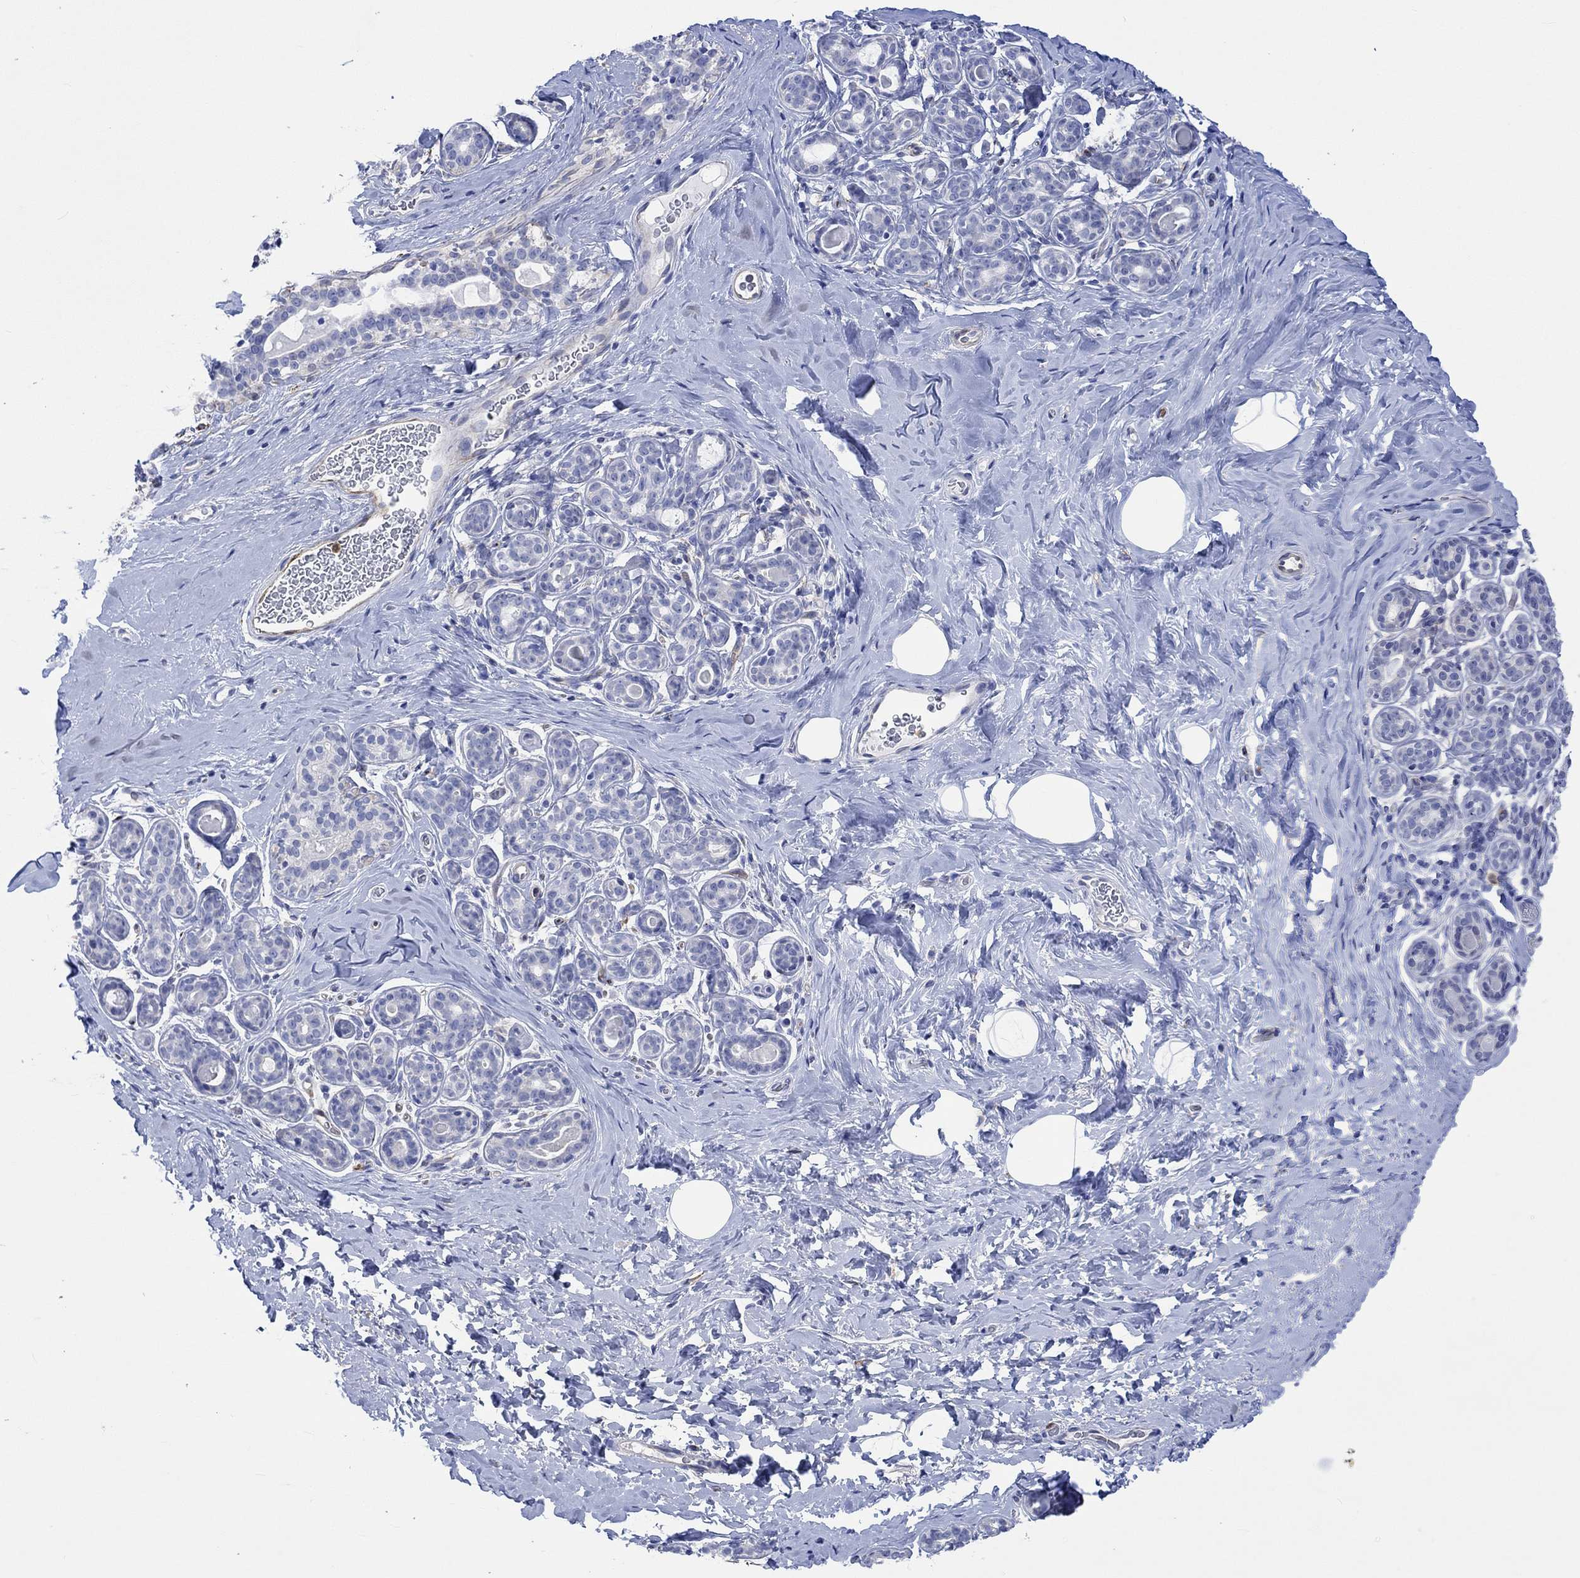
{"staining": {"intensity": "negative", "quantity": "none", "location": "none"}, "tissue": "breast", "cell_type": "Adipocytes", "image_type": "normal", "snomed": [{"axis": "morphology", "description": "Normal tissue, NOS"}, {"axis": "topography", "description": "Skin"}, {"axis": "topography", "description": "Breast"}], "caption": "This is an IHC photomicrograph of unremarkable breast. There is no expression in adipocytes.", "gene": "TGM2", "patient": {"sex": "female", "age": 43}}